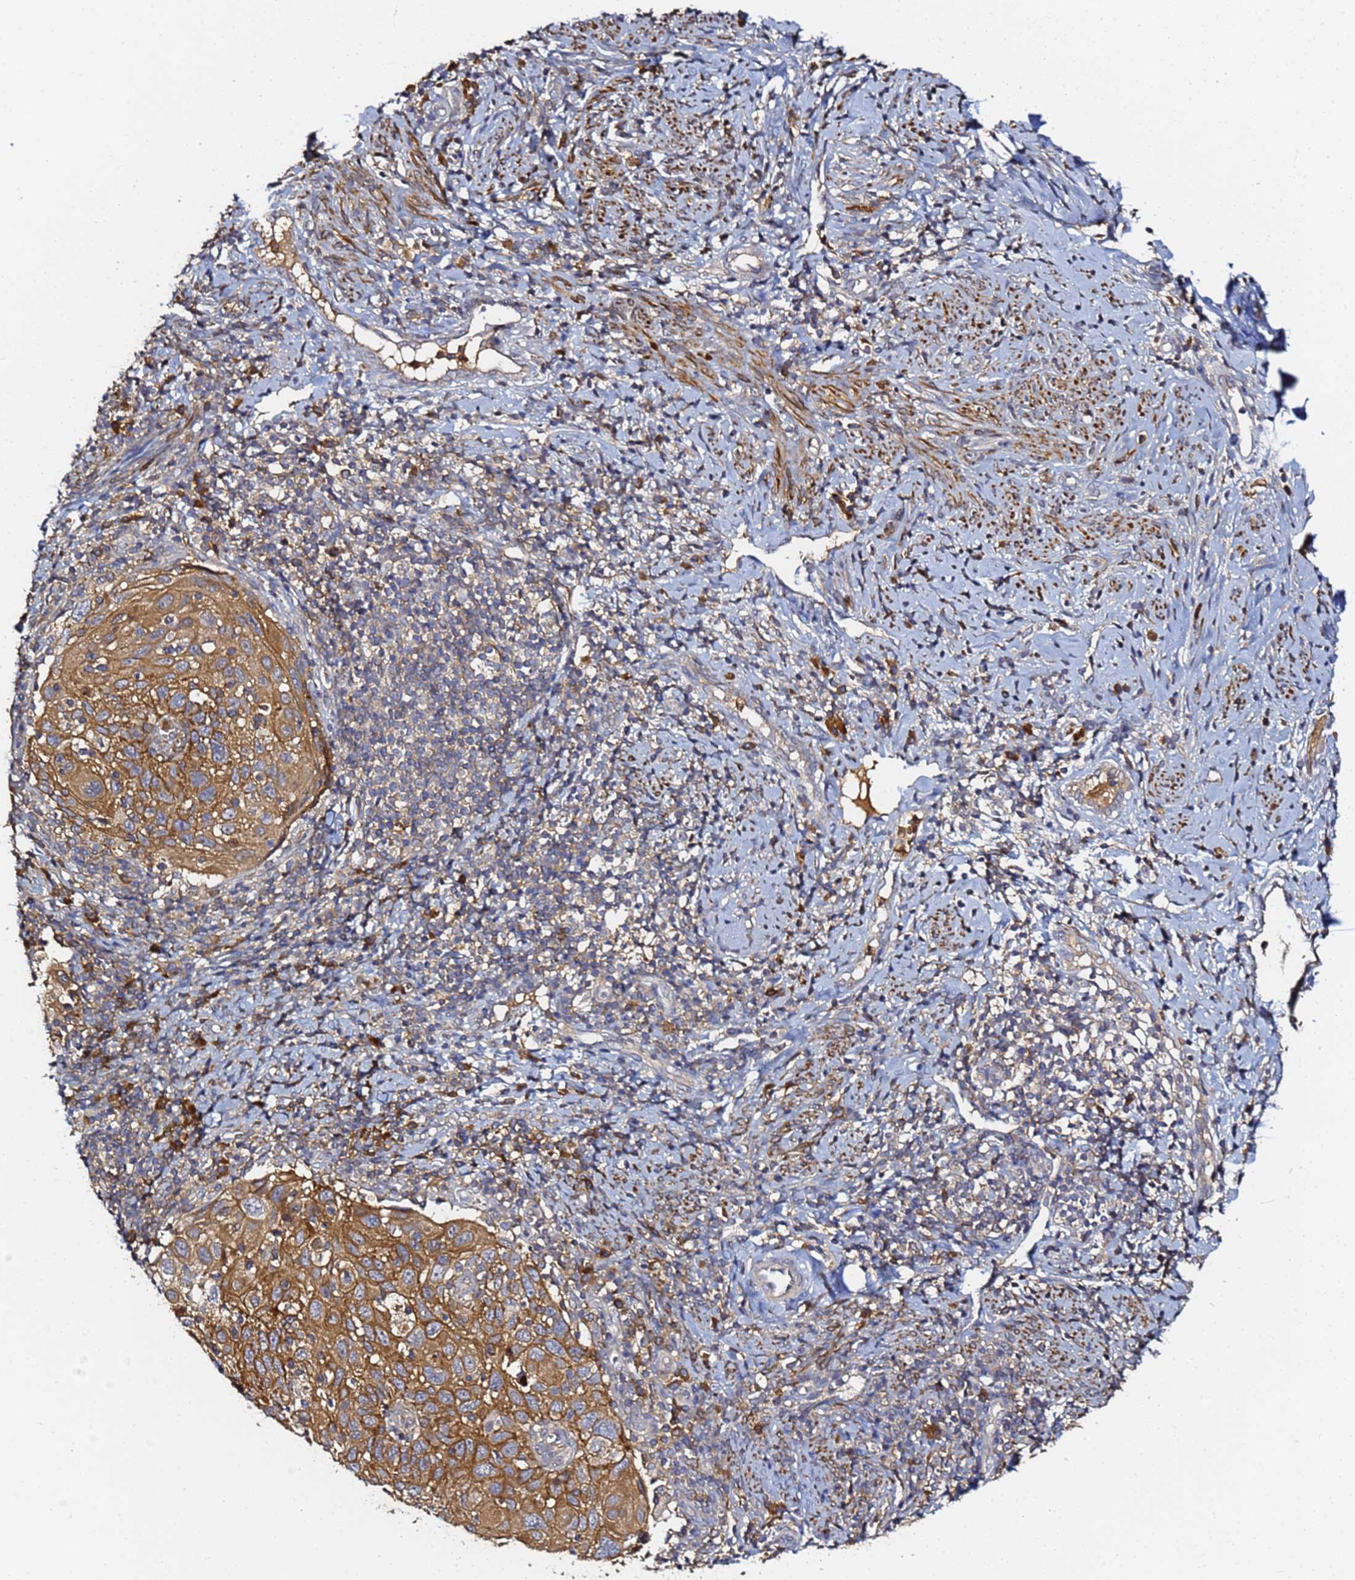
{"staining": {"intensity": "strong", "quantity": ">75%", "location": "cytoplasmic/membranous"}, "tissue": "cervical cancer", "cell_type": "Tumor cells", "image_type": "cancer", "snomed": [{"axis": "morphology", "description": "Squamous cell carcinoma, NOS"}, {"axis": "topography", "description": "Cervix"}], "caption": "Strong cytoplasmic/membranous expression is seen in about >75% of tumor cells in cervical cancer (squamous cell carcinoma). The protein is stained brown, and the nuclei are stained in blue (DAB (3,3'-diaminobenzidine) IHC with brightfield microscopy, high magnification).", "gene": "LRRC69", "patient": {"sex": "female", "age": 70}}